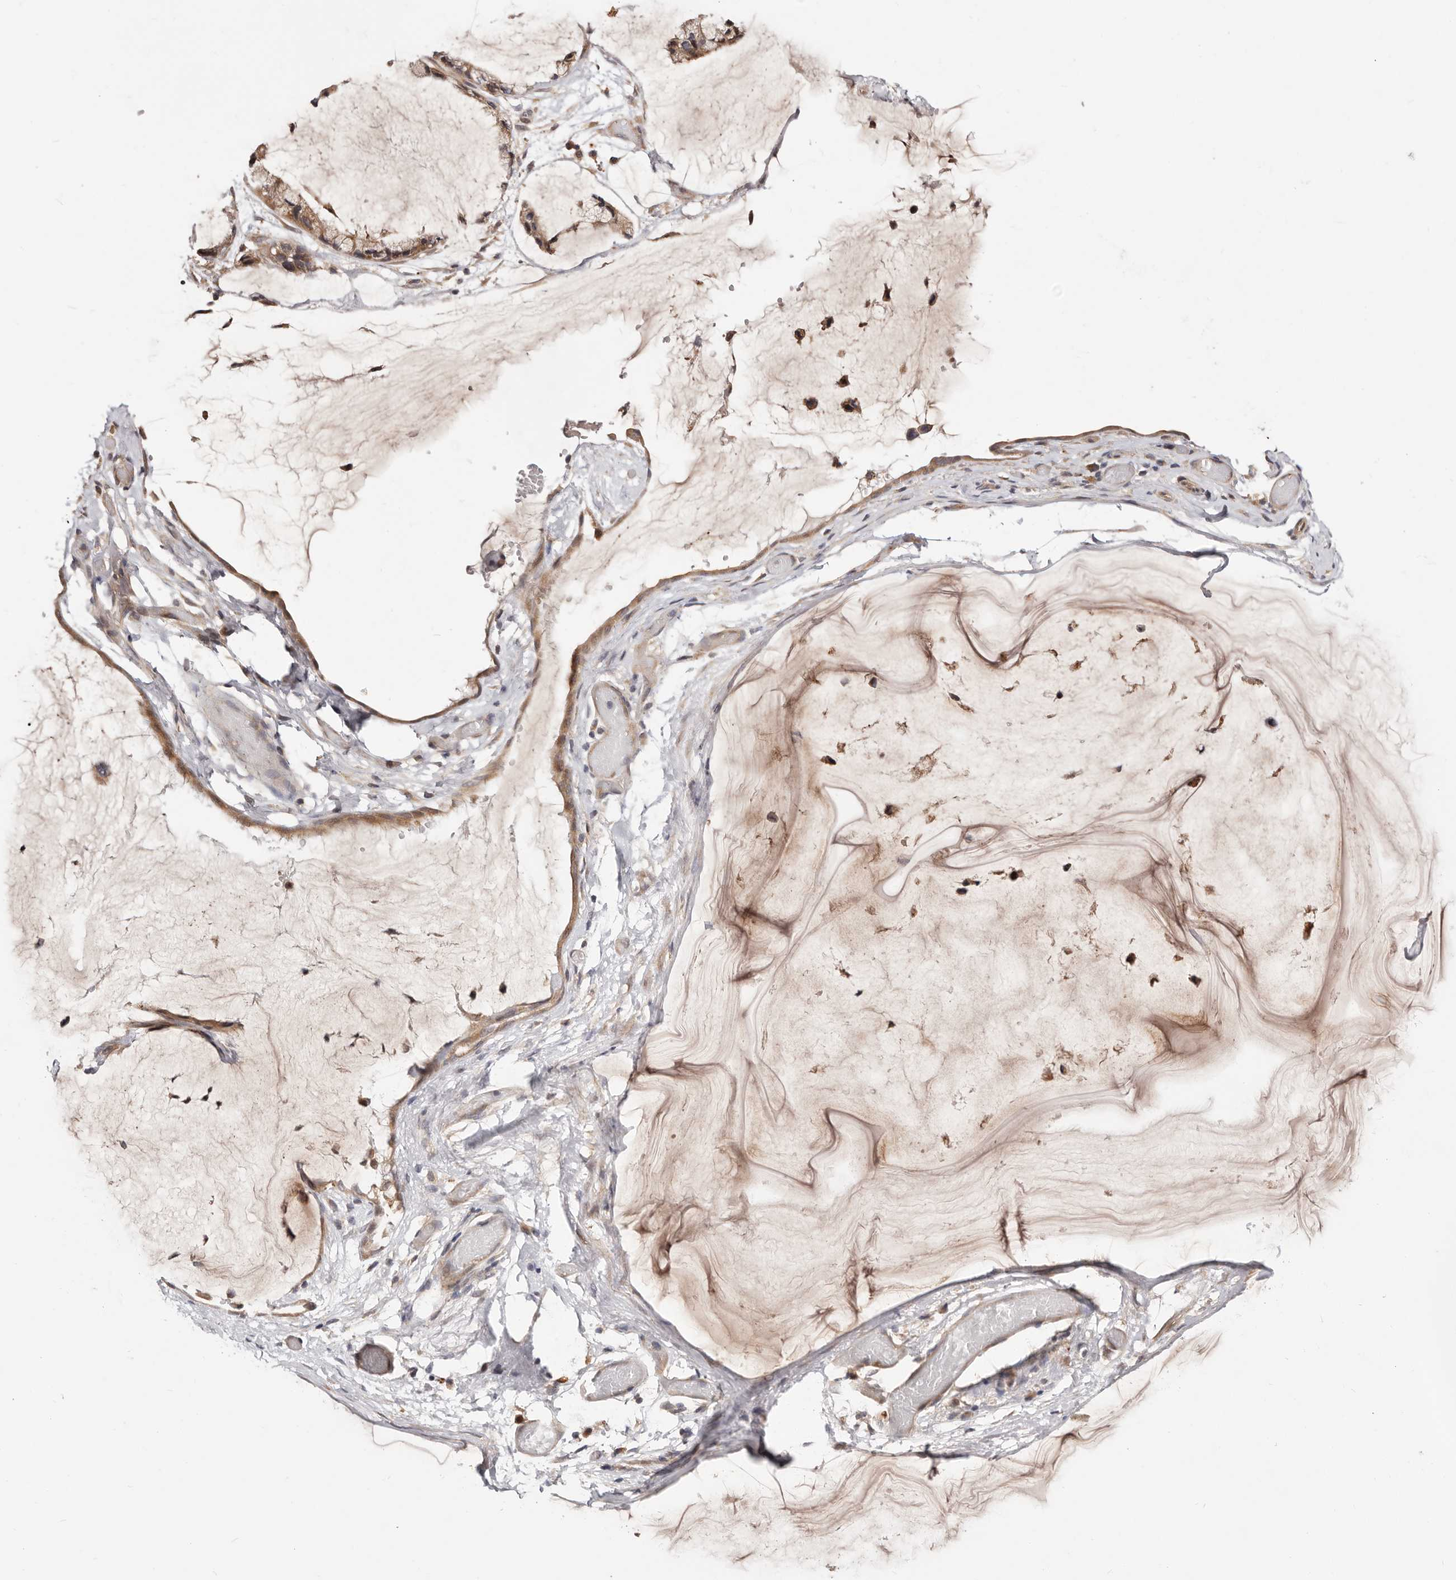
{"staining": {"intensity": "moderate", "quantity": ">75%", "location": "cytoplasmic/membranous"}, "tissue": "ovarian cancer", "cell_type": "Tumor cells", "image_type": "cancer", "snomed": [{"axis": "morphology", "description": "Cystadenocarcinoma, mucinous, NOS"}, {"axis": "topography", "description": "Ovary"}], "caption": "The image shows staining of mucinous cystadenocarcinoma (ovarian), revealing moderate cytoplasmic/membranous protein staining (brown color) within tumor cells.", "gene": "USP33", "patient": {"sex": "female", "age": 39}}